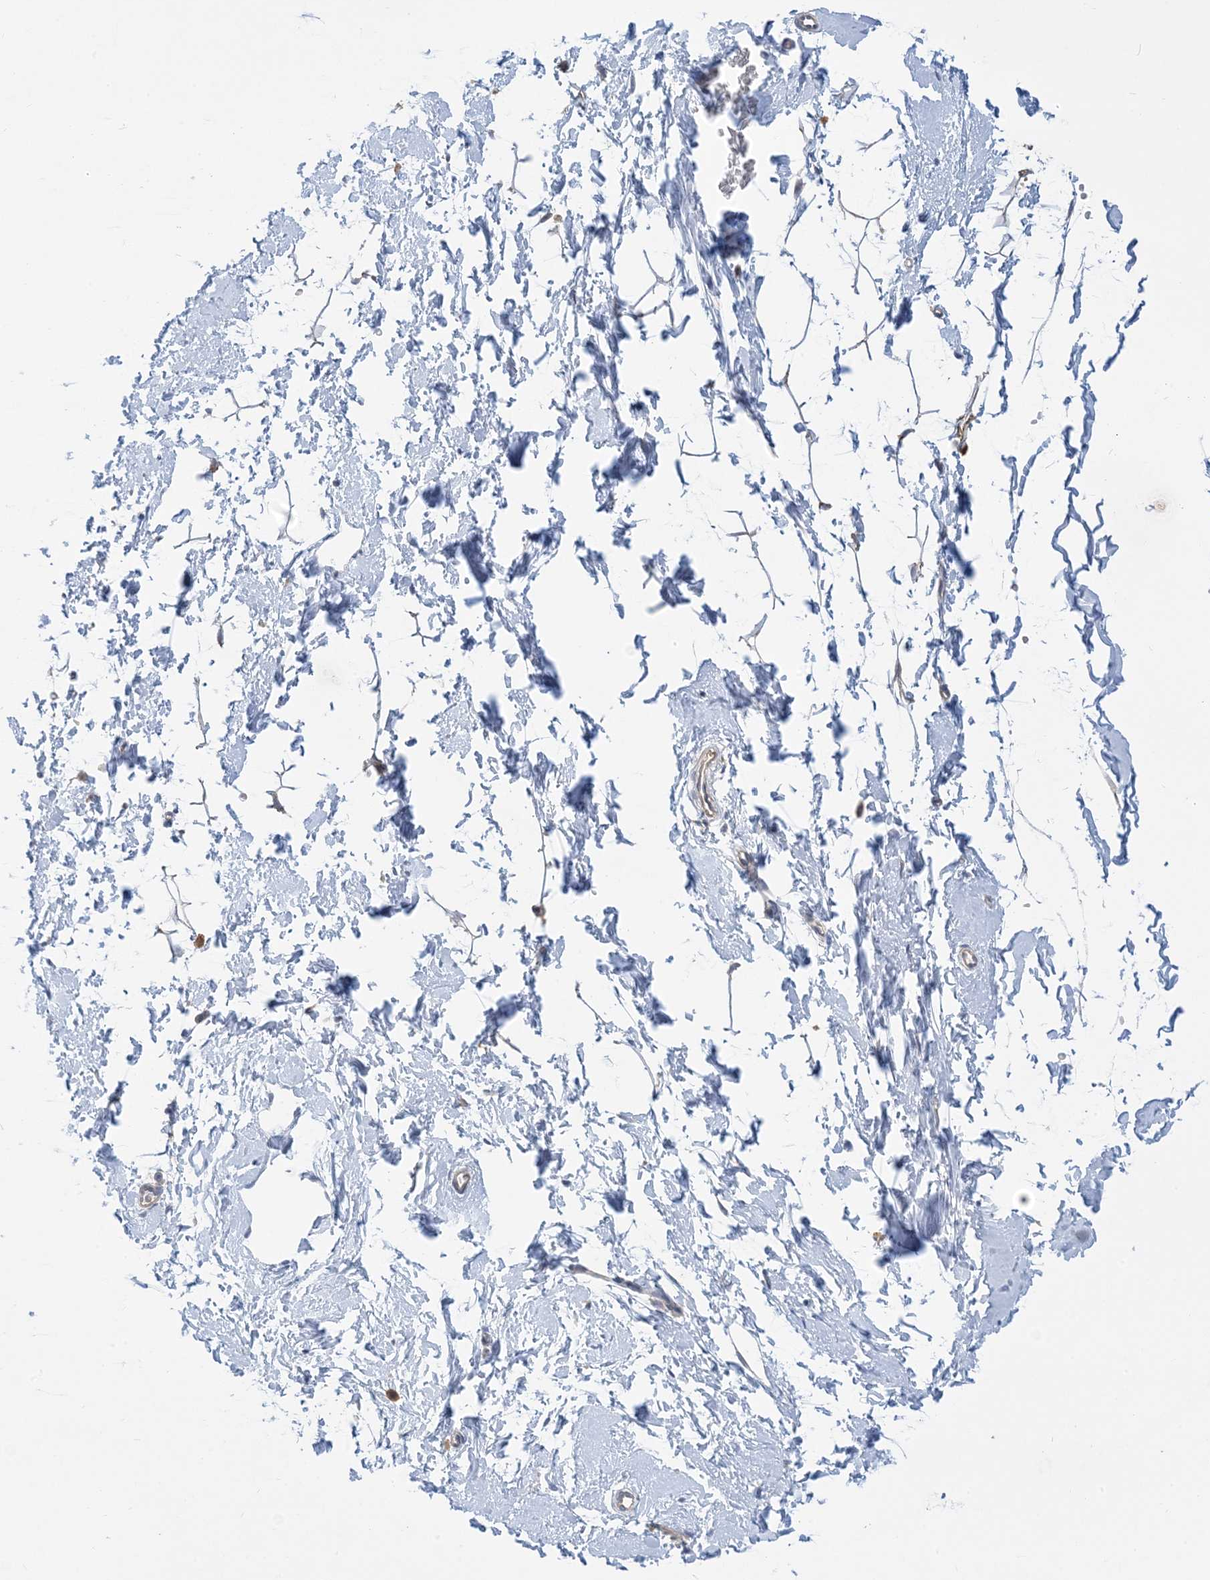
{"staining": {"intensity": "weak", "quantity": "25%-75%", "location": "cytoplasmic/membranous"}, "tissue": "adipose tissue", "cell_type": "Adipocytes", "image_type": "normal", "snomed": [{"axis": "morphology", "description": "Normal tissue, NOS"}, {"axis": "topography", "description": "Breast"}], "caption": "An image of adipose tissue stained for a protein reveals weak cytoplasmic/membranous brown staining in adipocytes. The protein is shown in brown color, while the nuclei are stained blue.", "gene": "AOC1", "patient": {"sex": "female", "age": 23}}